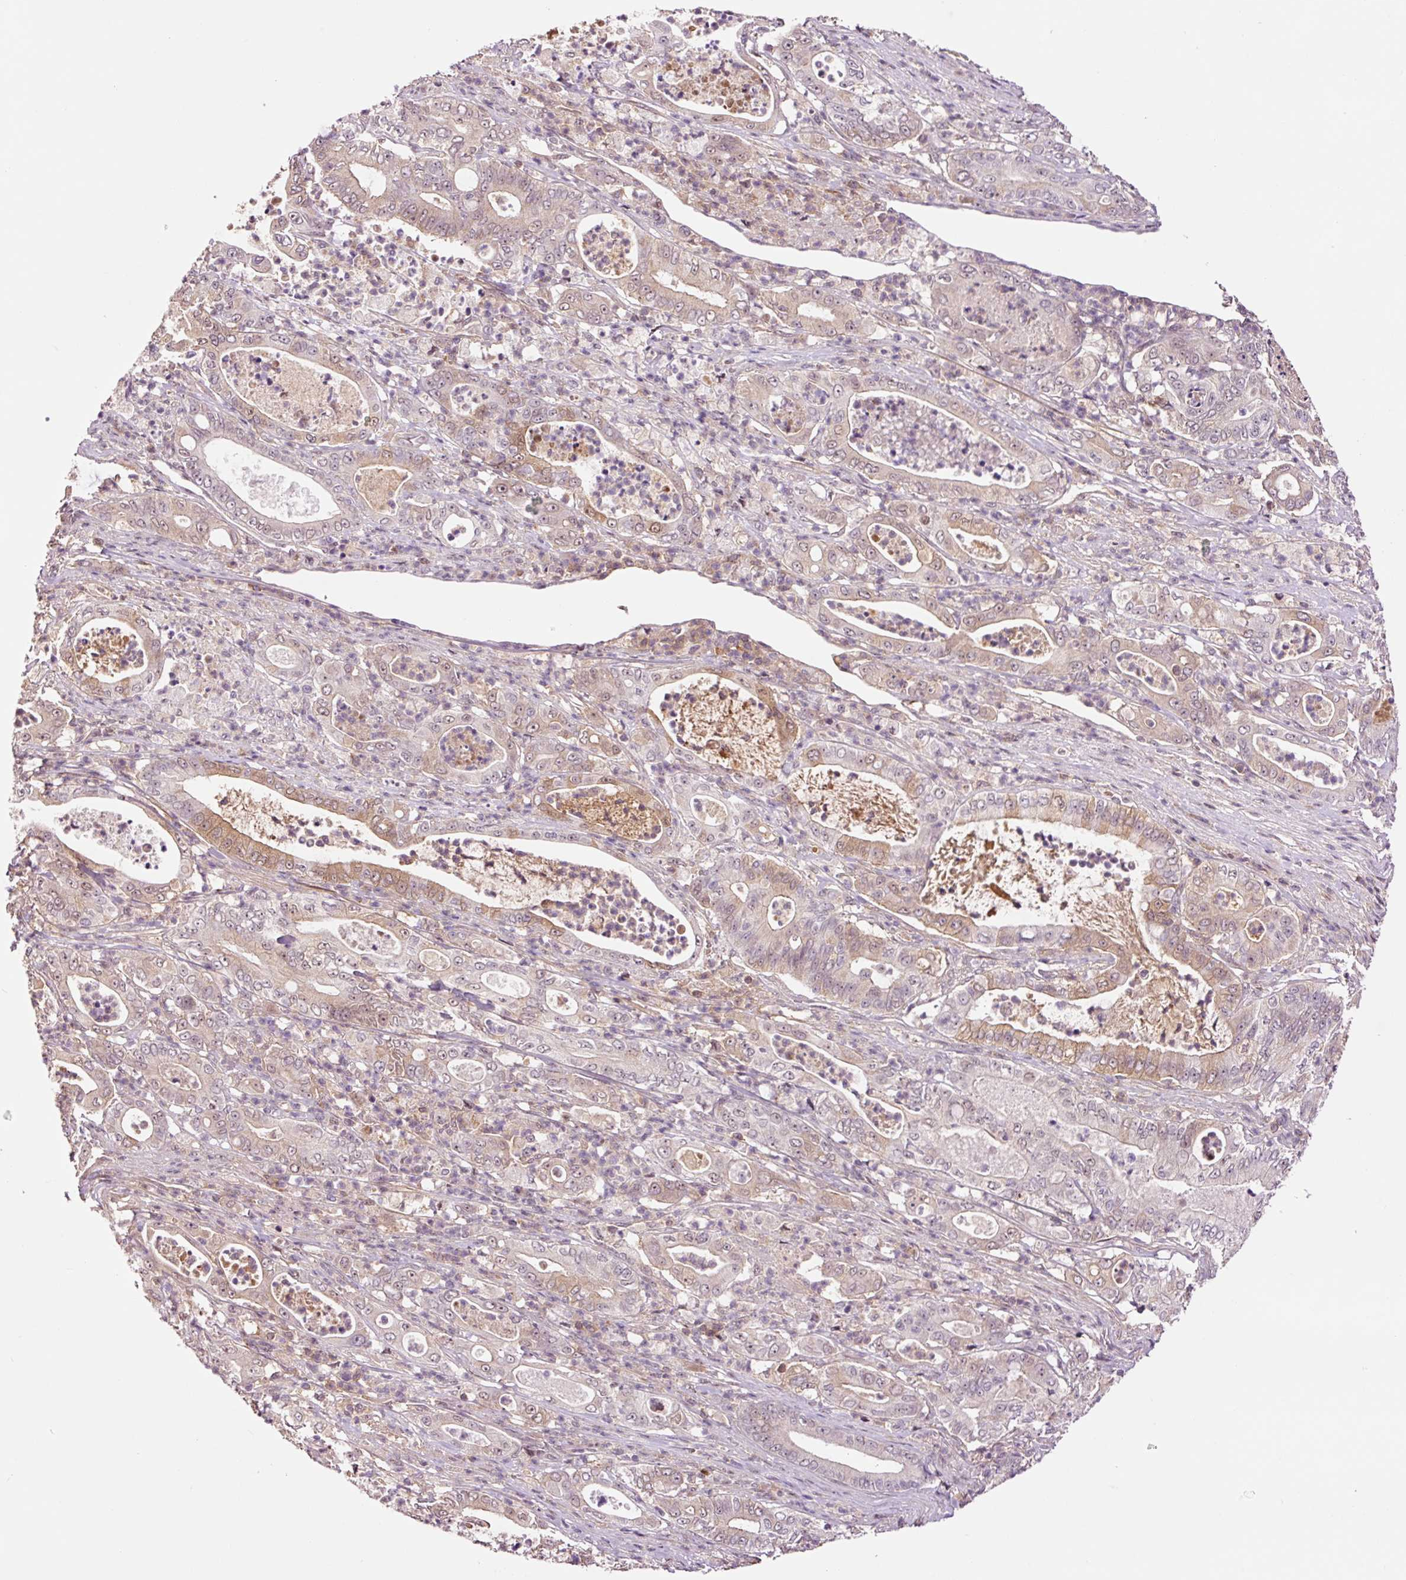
{"staining": {"intensity": "weak", "quantity": "<25%", "location": "cytoplasmic/membranous"}, "tissue": "pancreatic cancer", "cell_type": "Tumor cells", "image_type": "cancer", "snomed": [{"axis": "morphology", "description": "Adenocarcinoma, NOS"}, {"axis": "topography", "description": "Pancreas"}], "caption": "Tumor cells show no significant staining in adenocarcinoma (pancreatic). (Stains: DAB immunohistochemistry (IHC) with hematoxylin counter stain, Microscopy: brightfield microscopy at high magnification).", "gene": "DPPA4", "patient": {"sex": "male", "age": 71}}